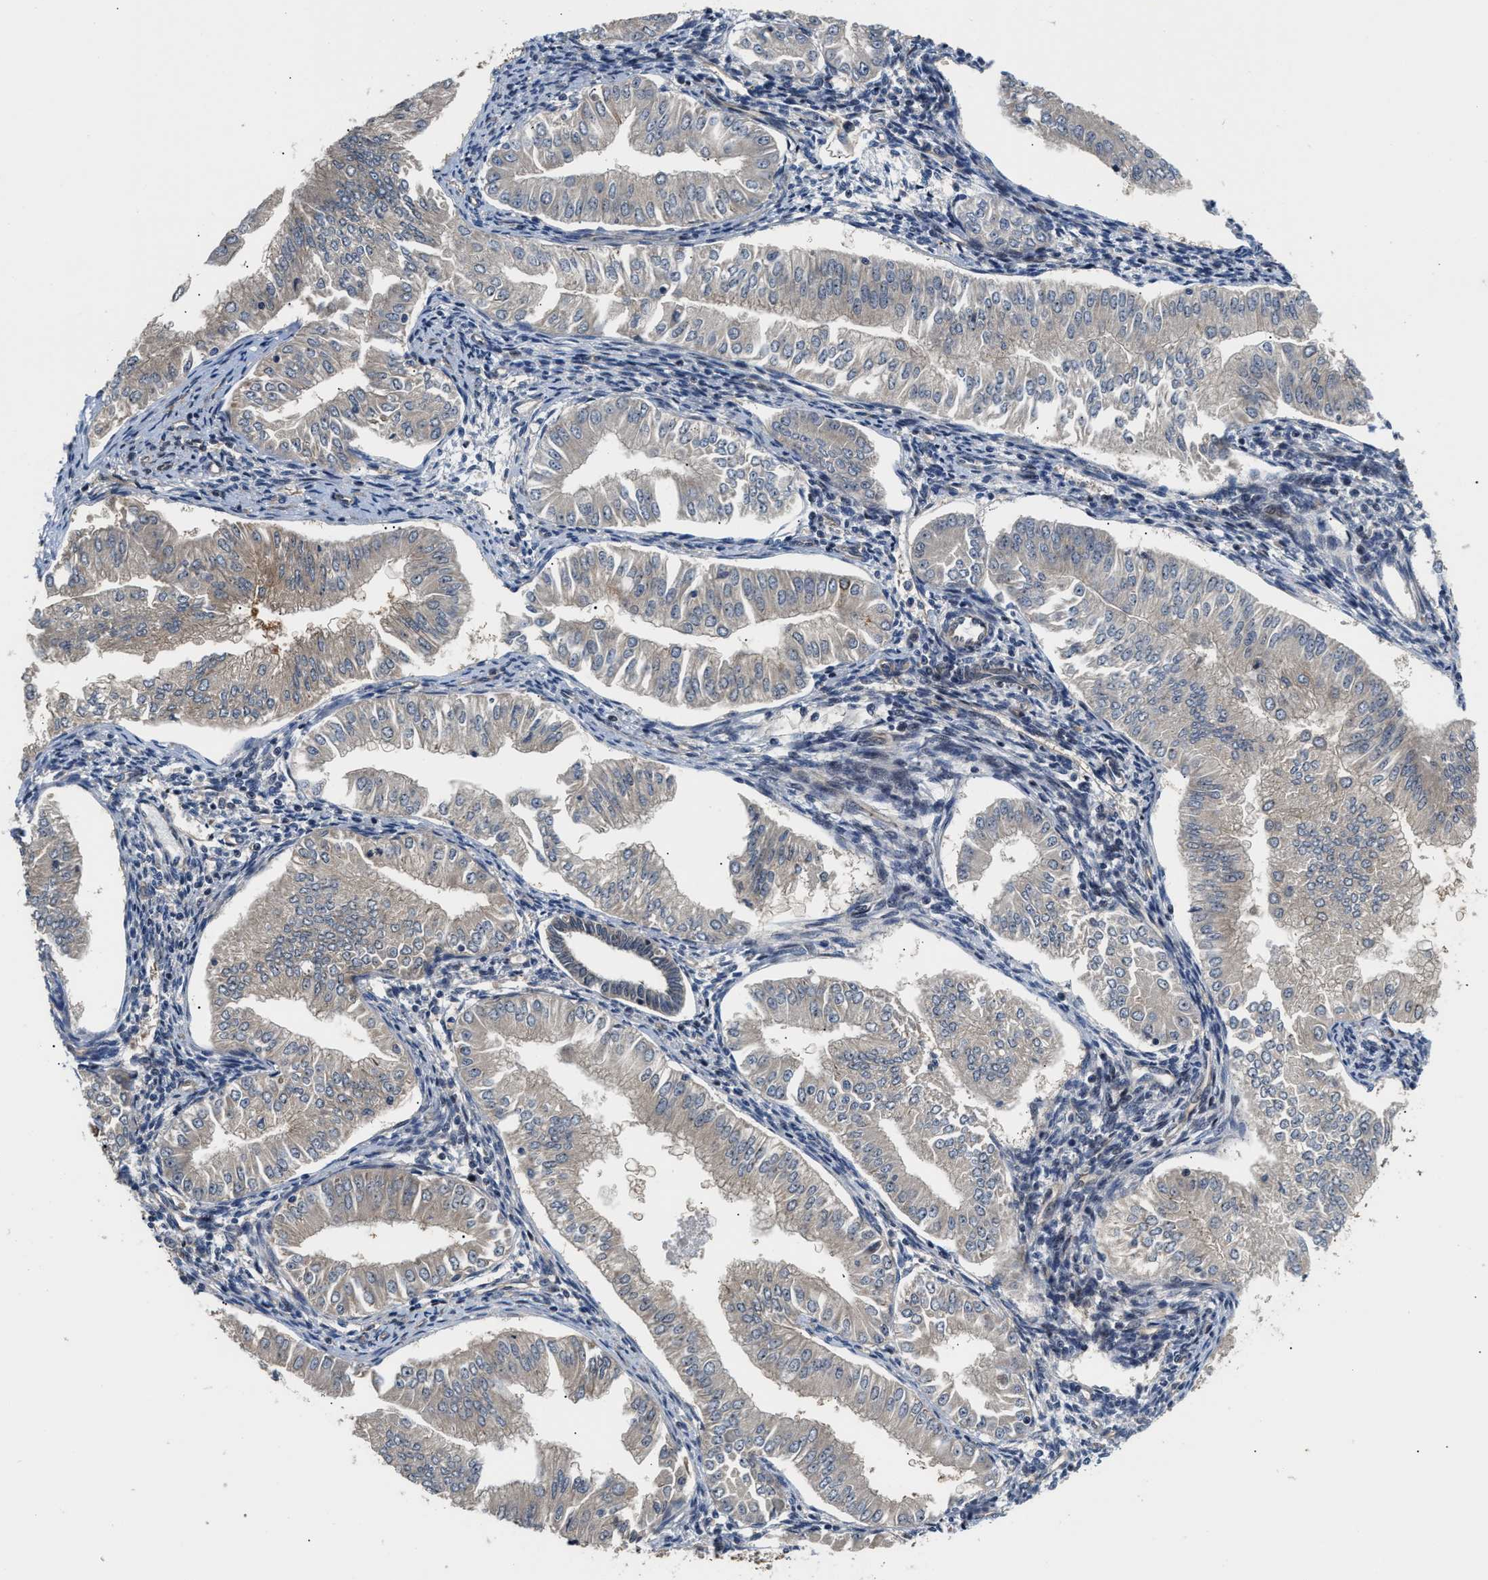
{"staining": {"intensity": "moderate", "quantity": "<25%", "location": "cytoplasmic/membranous"}, "tissue": "endometrial cancer", "cell_type": "Tumor cells", "image_type": "cancer", "snomed": [{"axis": "morphology", "description": "Normal tissue, NOS"}, {"axis": "morphology", "description": "Adenocarcinoma, NOS"}, {"axis": "topography", "description": "Endometrium"}], "caption": "Protein expression analysis of endometrial cancer (adenocarcinoma) shows moderate cytoplasmic/membranous staining in approximately <25% of tumor cells.", "gene": "ALDH3A2", "patient": {"sex": "female", "age": 53}}